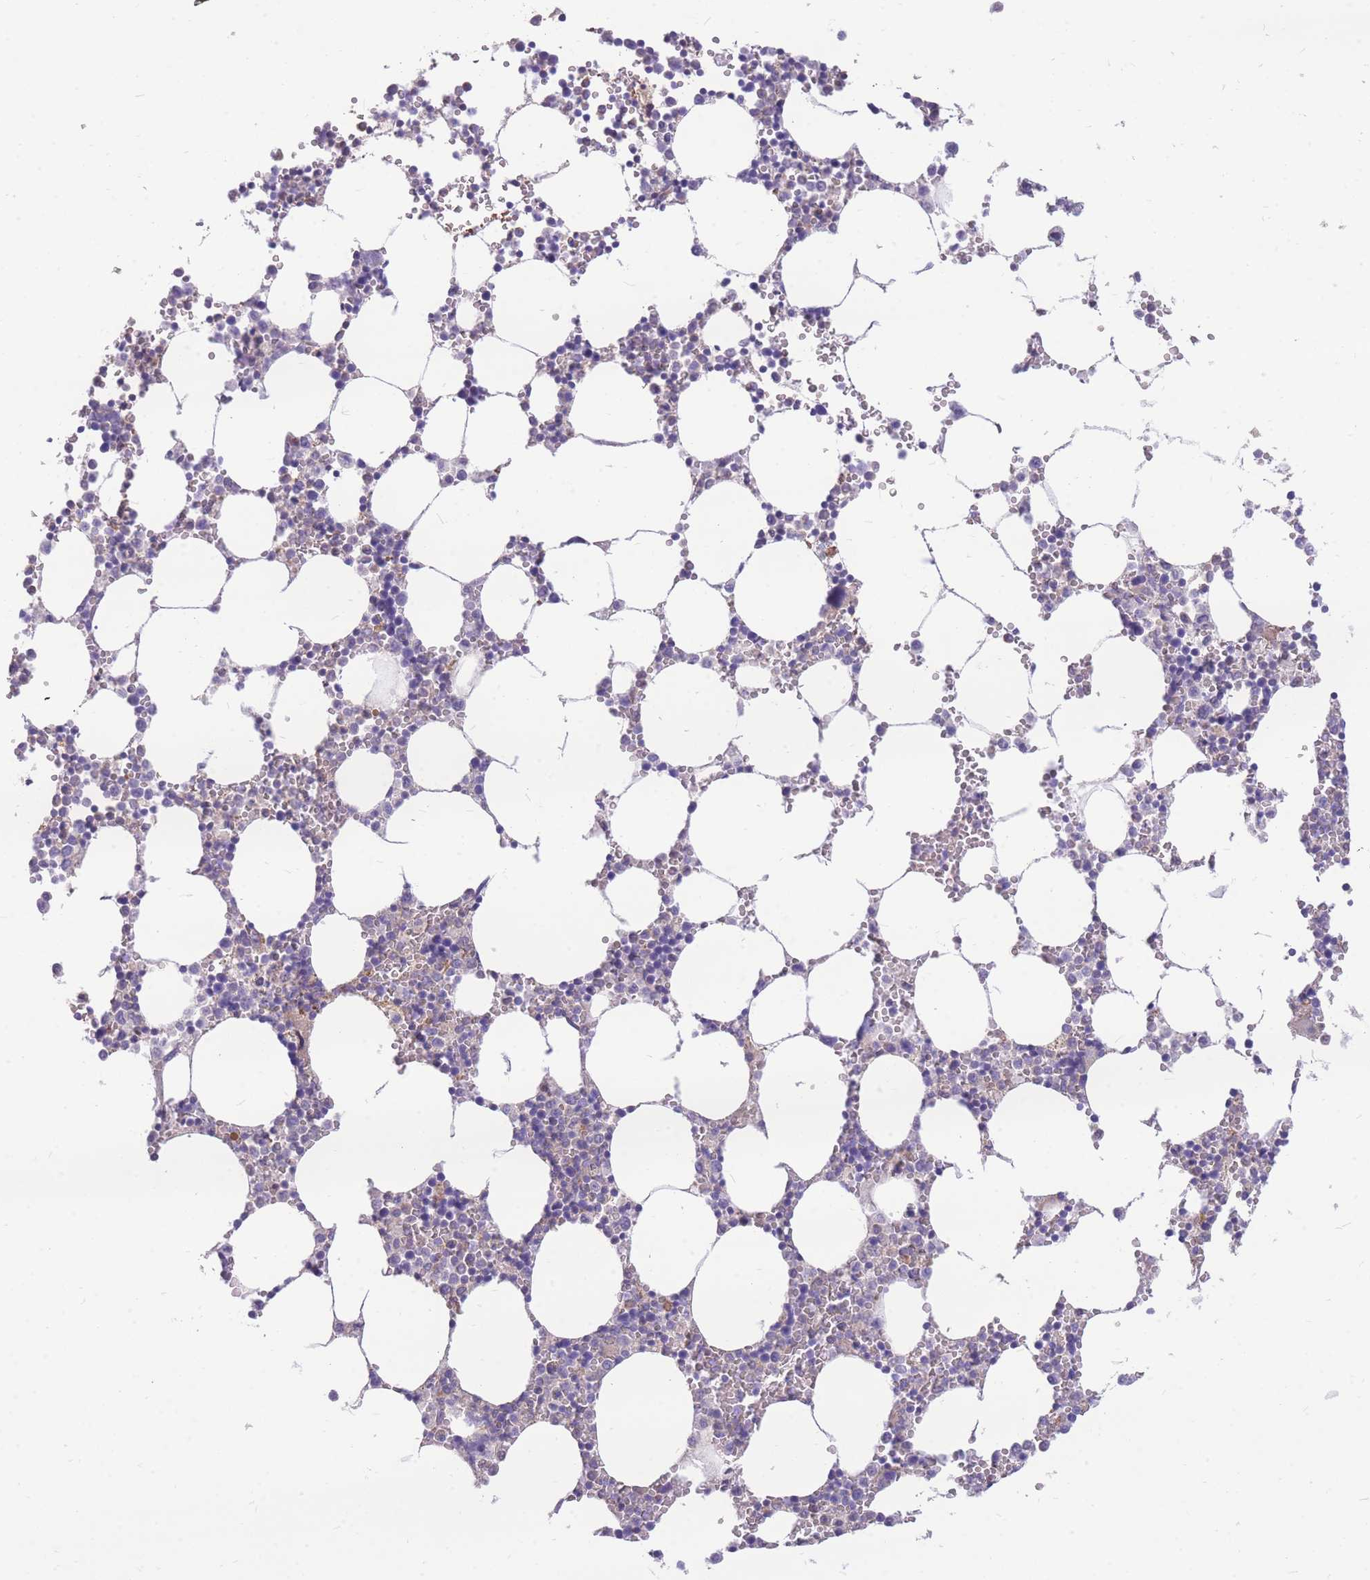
{"staining": {"intensity": "moderate", "quantity": "<25%", "location": "cytoplasmic/membranous"}, "tissue": "bone marrow", "cell_type": "Hematopoietic cells", "image_type": "normal", "snomed": [{"axis": "morphology", "description": "Normal tissue, NOS"}, {"axis": "topography", "description": "Bone marrow"}], "caption": "Protein expression analysis of unremarkable human bone marrow reveals moderate cytoplasmic/membranous staining in approximately <25% of hematopoietic cells.", "gene": "OR5T1", "patient": {"sex": "female", "age": 64}}